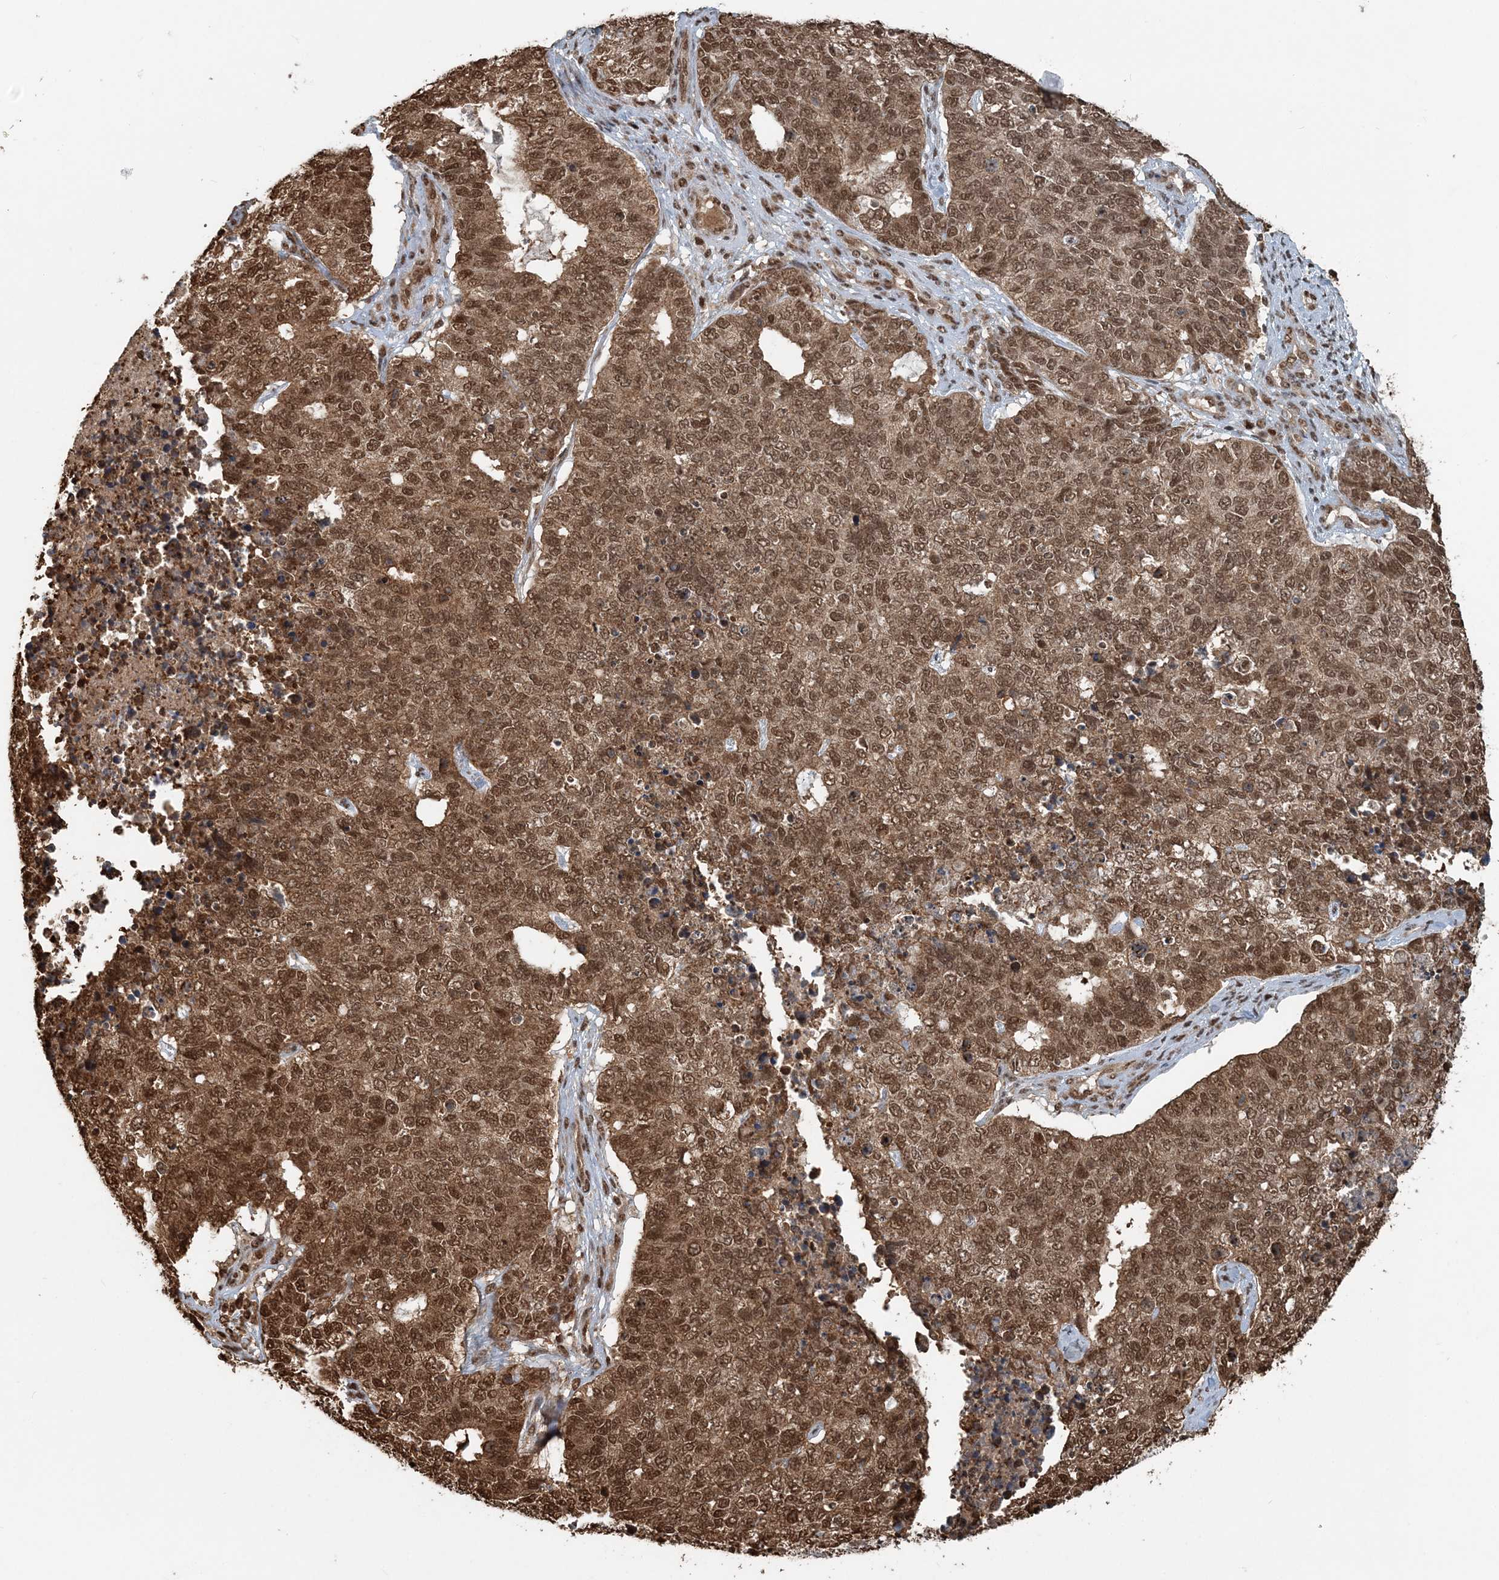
{"staining": {"intensity": "moderate", "quantity": ">75%", "location": "cytoplasmic/membranous,nuclear"}, "tissue": "cervical cancer", "cell_type": "Tumor cells", "image_type": "cancer", "snomed": [{"axis": "morphology", "description": "Squamous cell carcinoma, NOS"}, {"axis": "topography", "description": "Cervix"}], "caption": "Cervical cancer stained with a brown dye demonstrates moderate cytoplasmic/membranous and nuclear positive positivity in approximately >75% of tumor cells.", "gene": "ARHGAP35", "patient": {"sex": "female", "age": 63}}